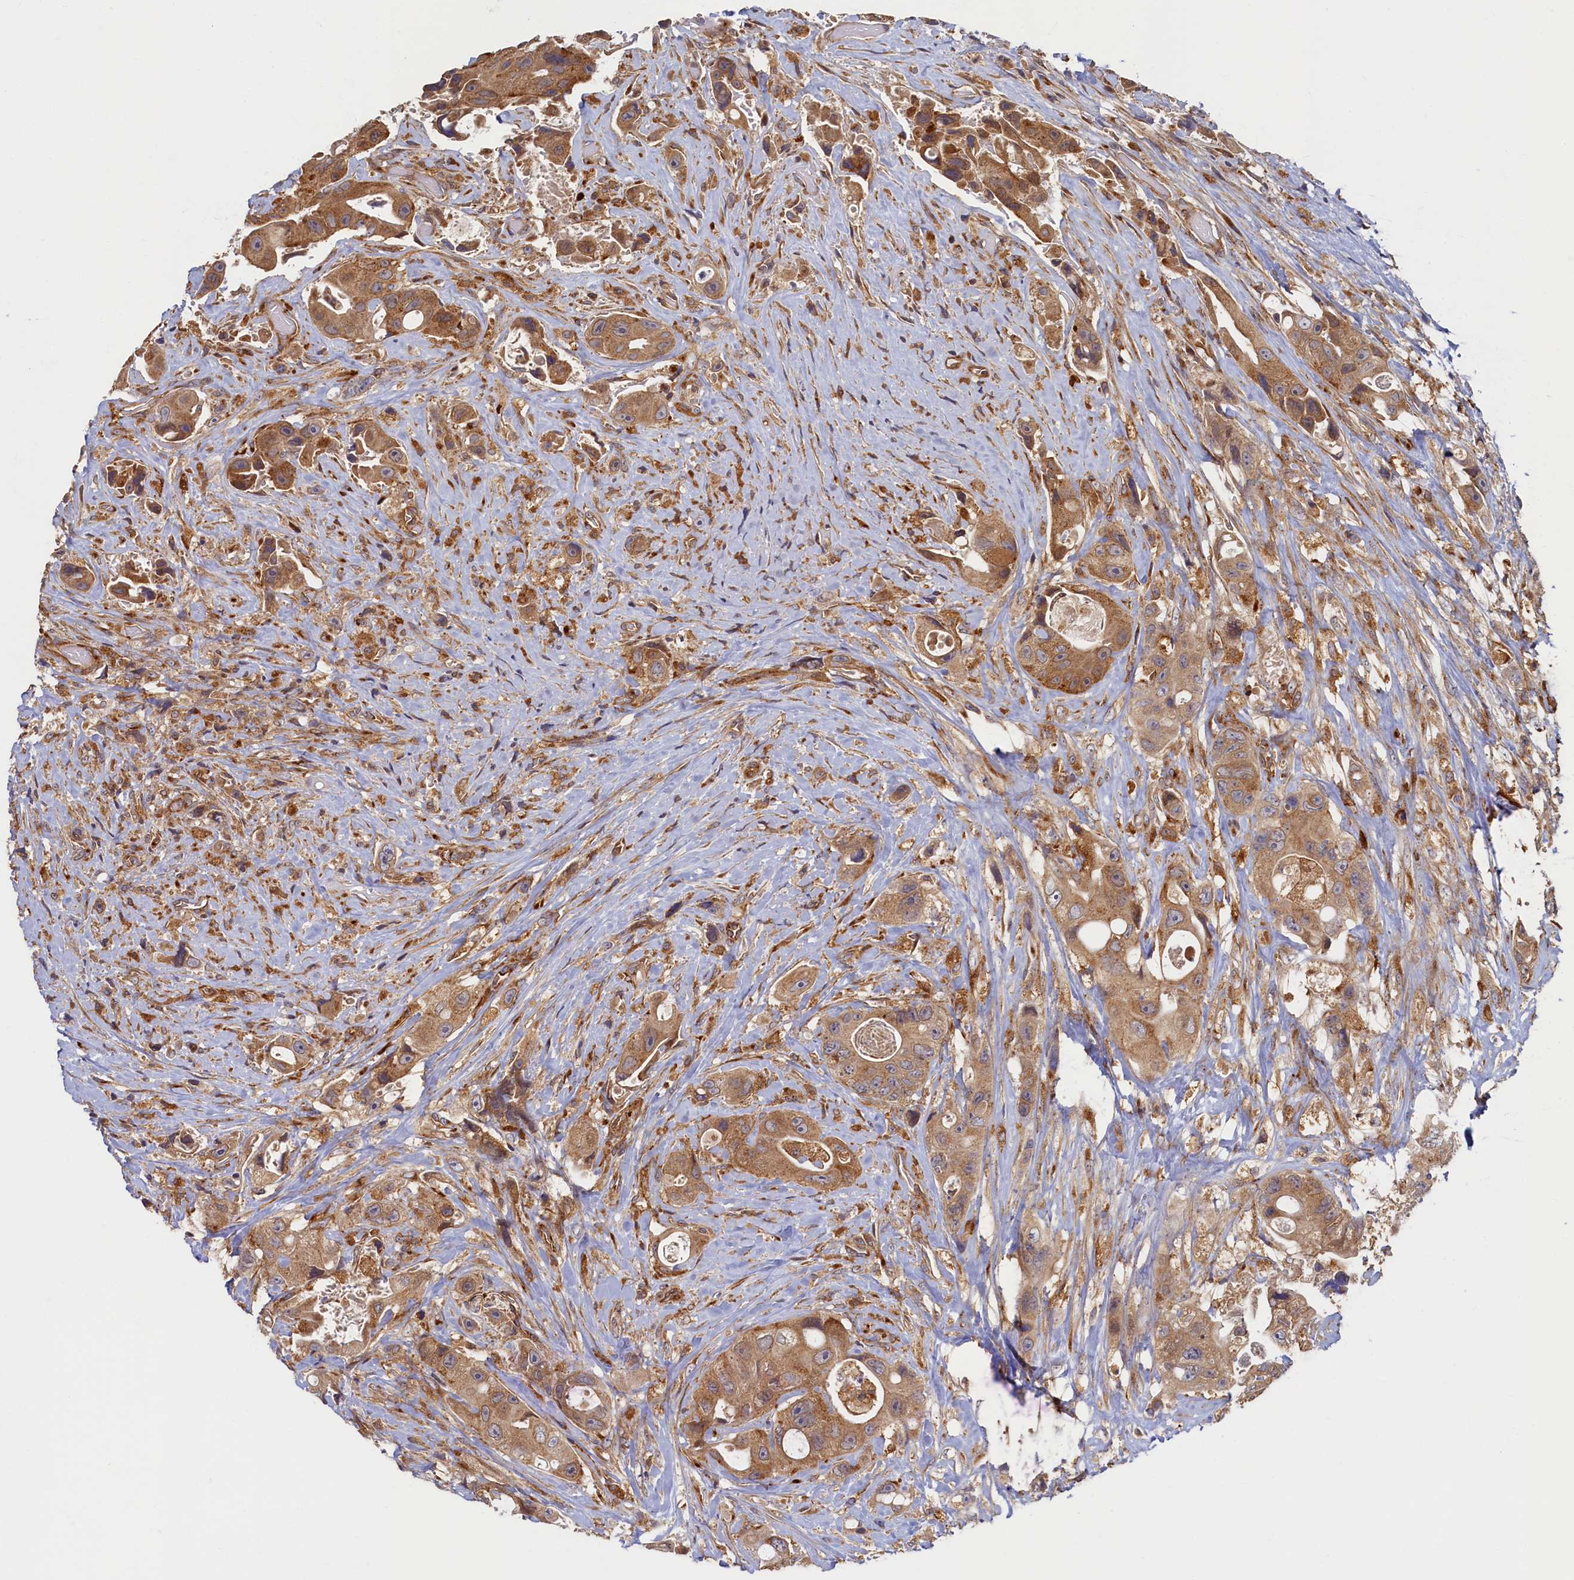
{"staining": {"intensity": "moderate", "quantity": ">75%", "location": "cytoplasmic/membranous"}, "tissue": "colorectal cancer", "cell_type": "Tumor cells", "image_type": "cancer", "snomed": [{"axis": "morphology", "description": "Adenocarcinoma, NOS"}, {"axis": "topography", "description": "Colon"}], "caption": "An IHC photomicrograph of tumor tissue is shown. Protein staining in brown highlights moderate cytoplasmic/membranous positivity in colorectal cancer (adenocarcinoma) within tumor cells.", "gene": "STX12", "patient": {"sex": "female", "age": 46}}